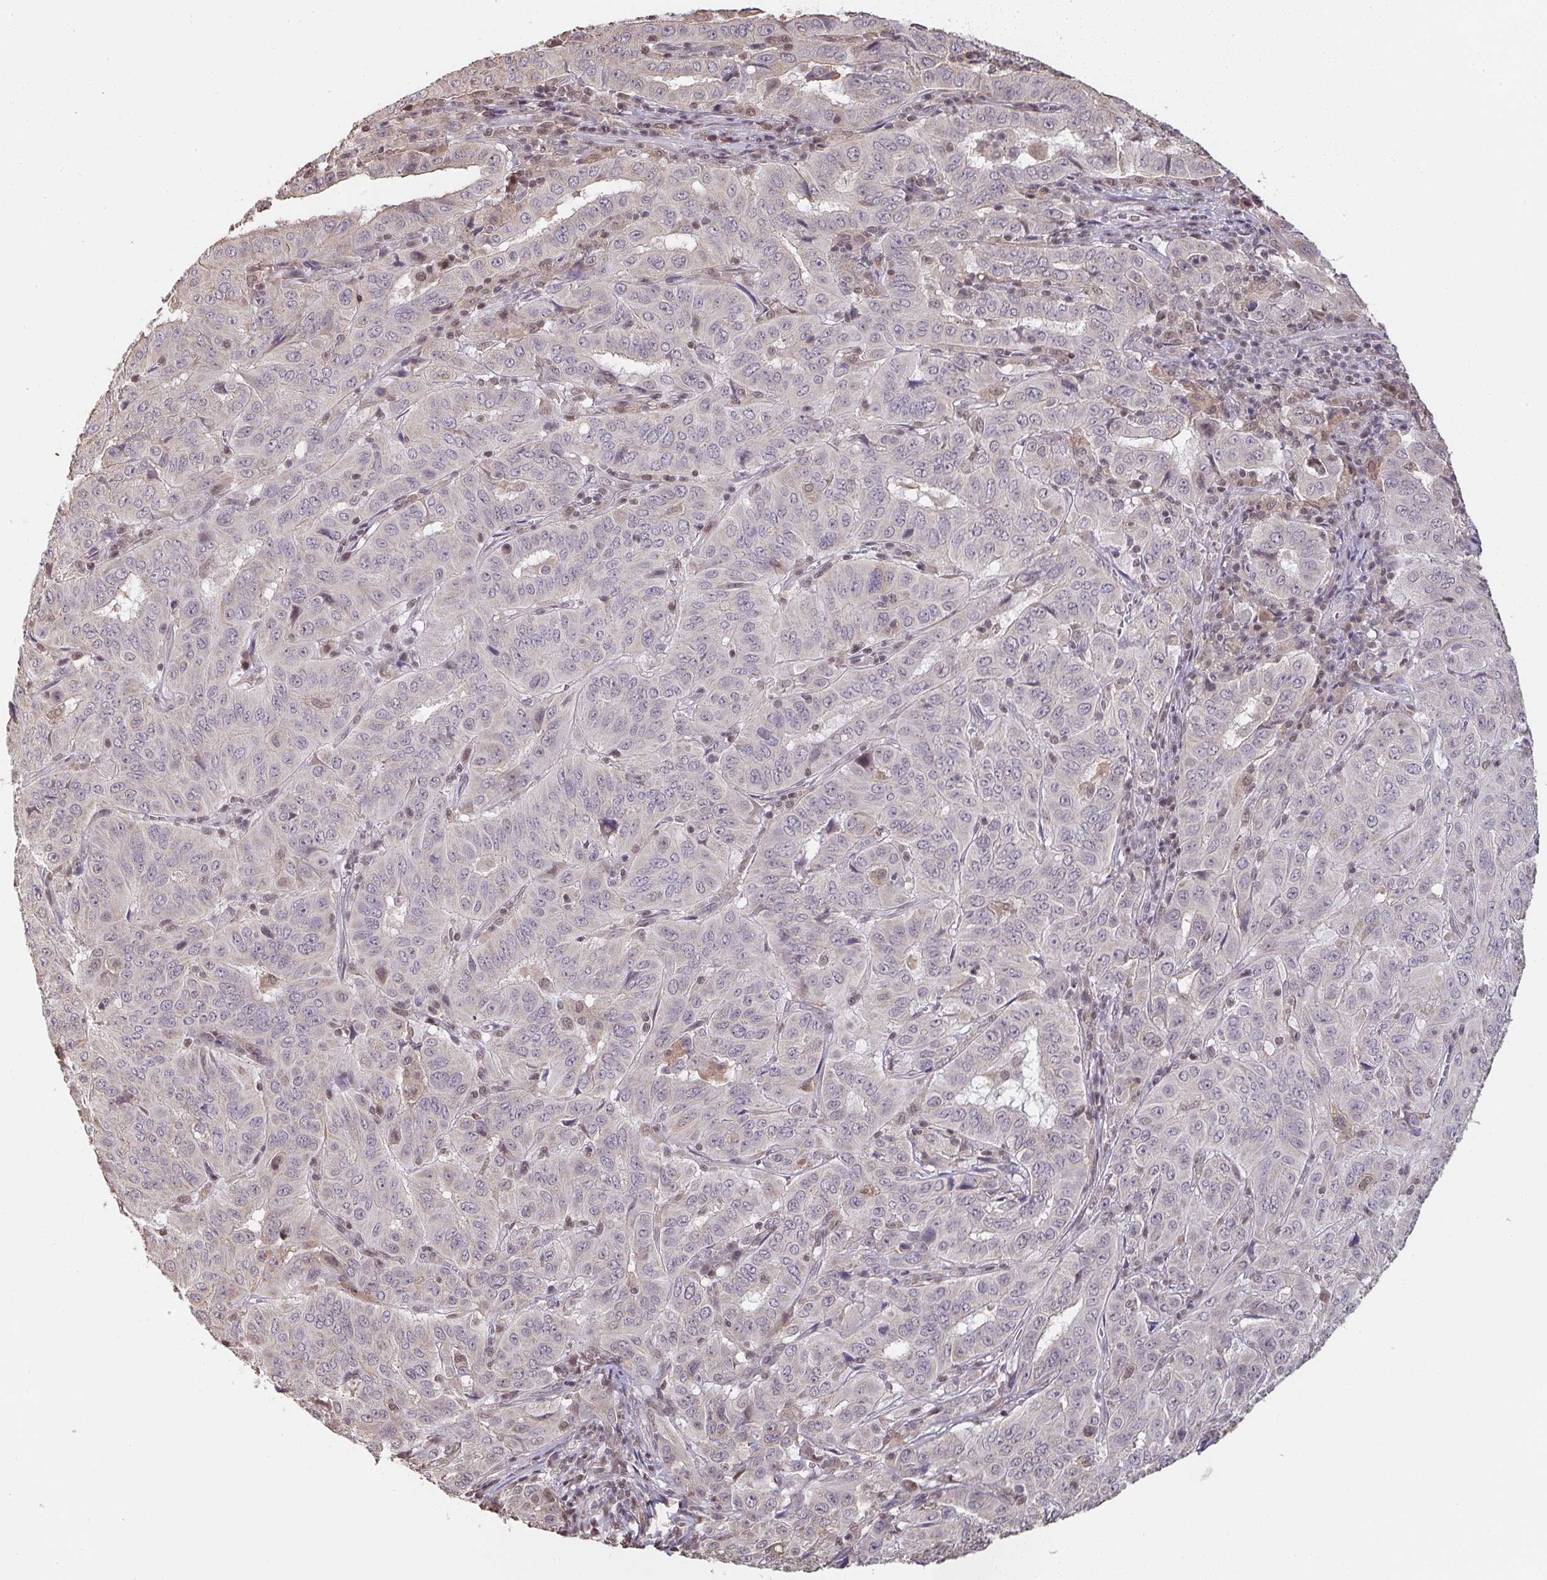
{"staining": {"intensity": "negative", "quantity": "none", "location": "none"}, "tissue": "pancreatic cancer", "cell_type": "Tumor cells", "image_type": "cancer", "snomed": [{"axis": "morphology", "description": "Adenocarcinoma, NOS"}, {"axis": "topography", "description": "Pancreas"}], "caption": "Pancreatic cancer was stained to show a protein in brown. There is no significant positivity in tumor cells.", "gene": "SAP30", "patient": {"sex": "male", "age": 63}}